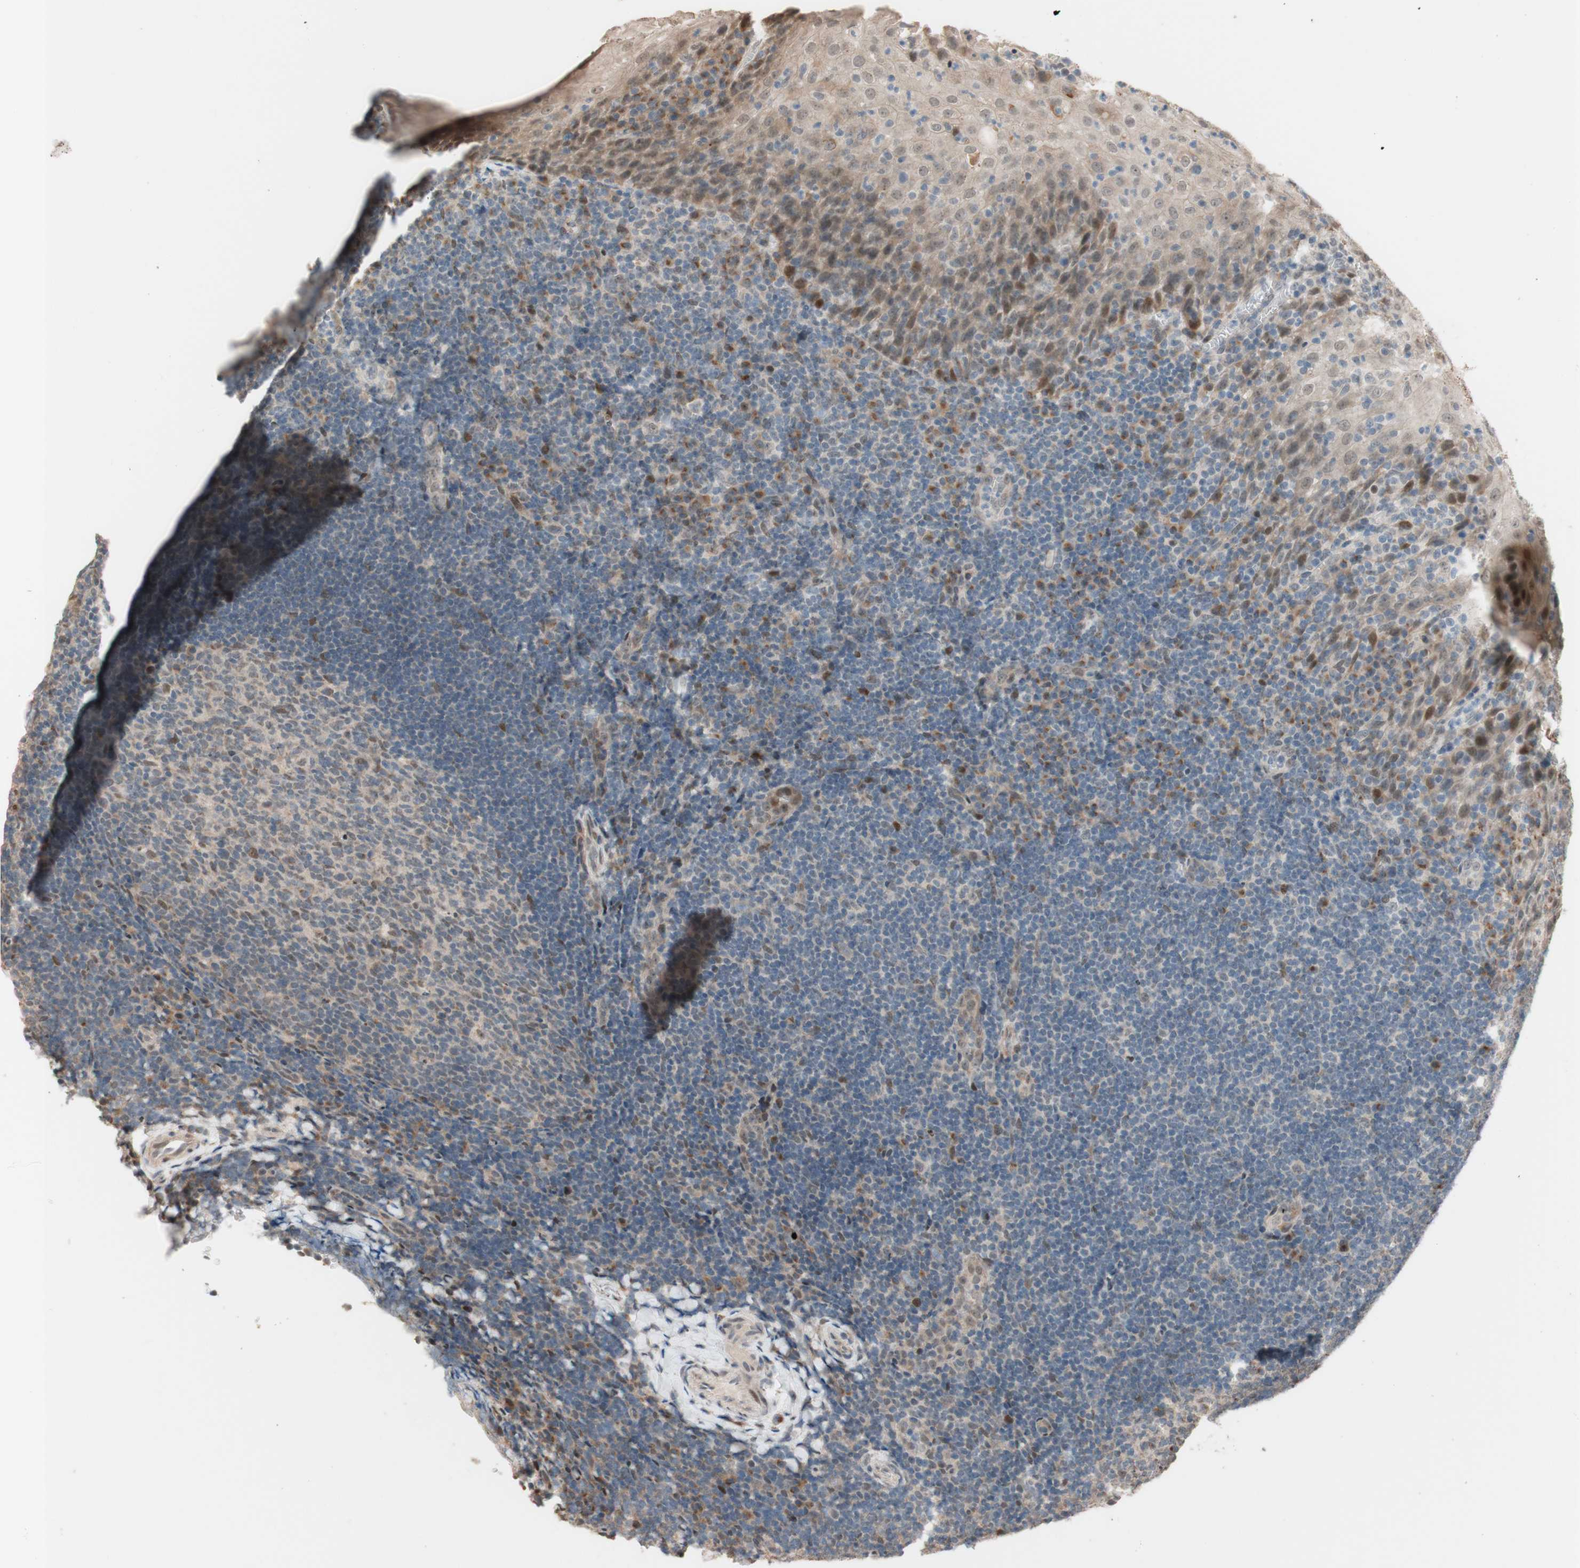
{"staining": {"intensity": "weak", "quantity": "<25%", "location": "cytoplasmic/membranous"}, "tissue": "tonsil", "cell_type": "Germinal center cells", "image_type": "normal", "snomed": [{"axis": "morphology", "description": "Normal tissue, NOS"}, {"axis": "topography", "description": "Tonsil"}], "caption": "High power microscopy micrograph of an immunohistochemistry (IHC) micrograph of normal tonsil, revealing no significant expression in germinal center cells. (Immunohistochemistry (ihc), brightfield microscopy, high magnification).", "gene": "CCNC", "patient": {"sex": "male", "age": 37}}